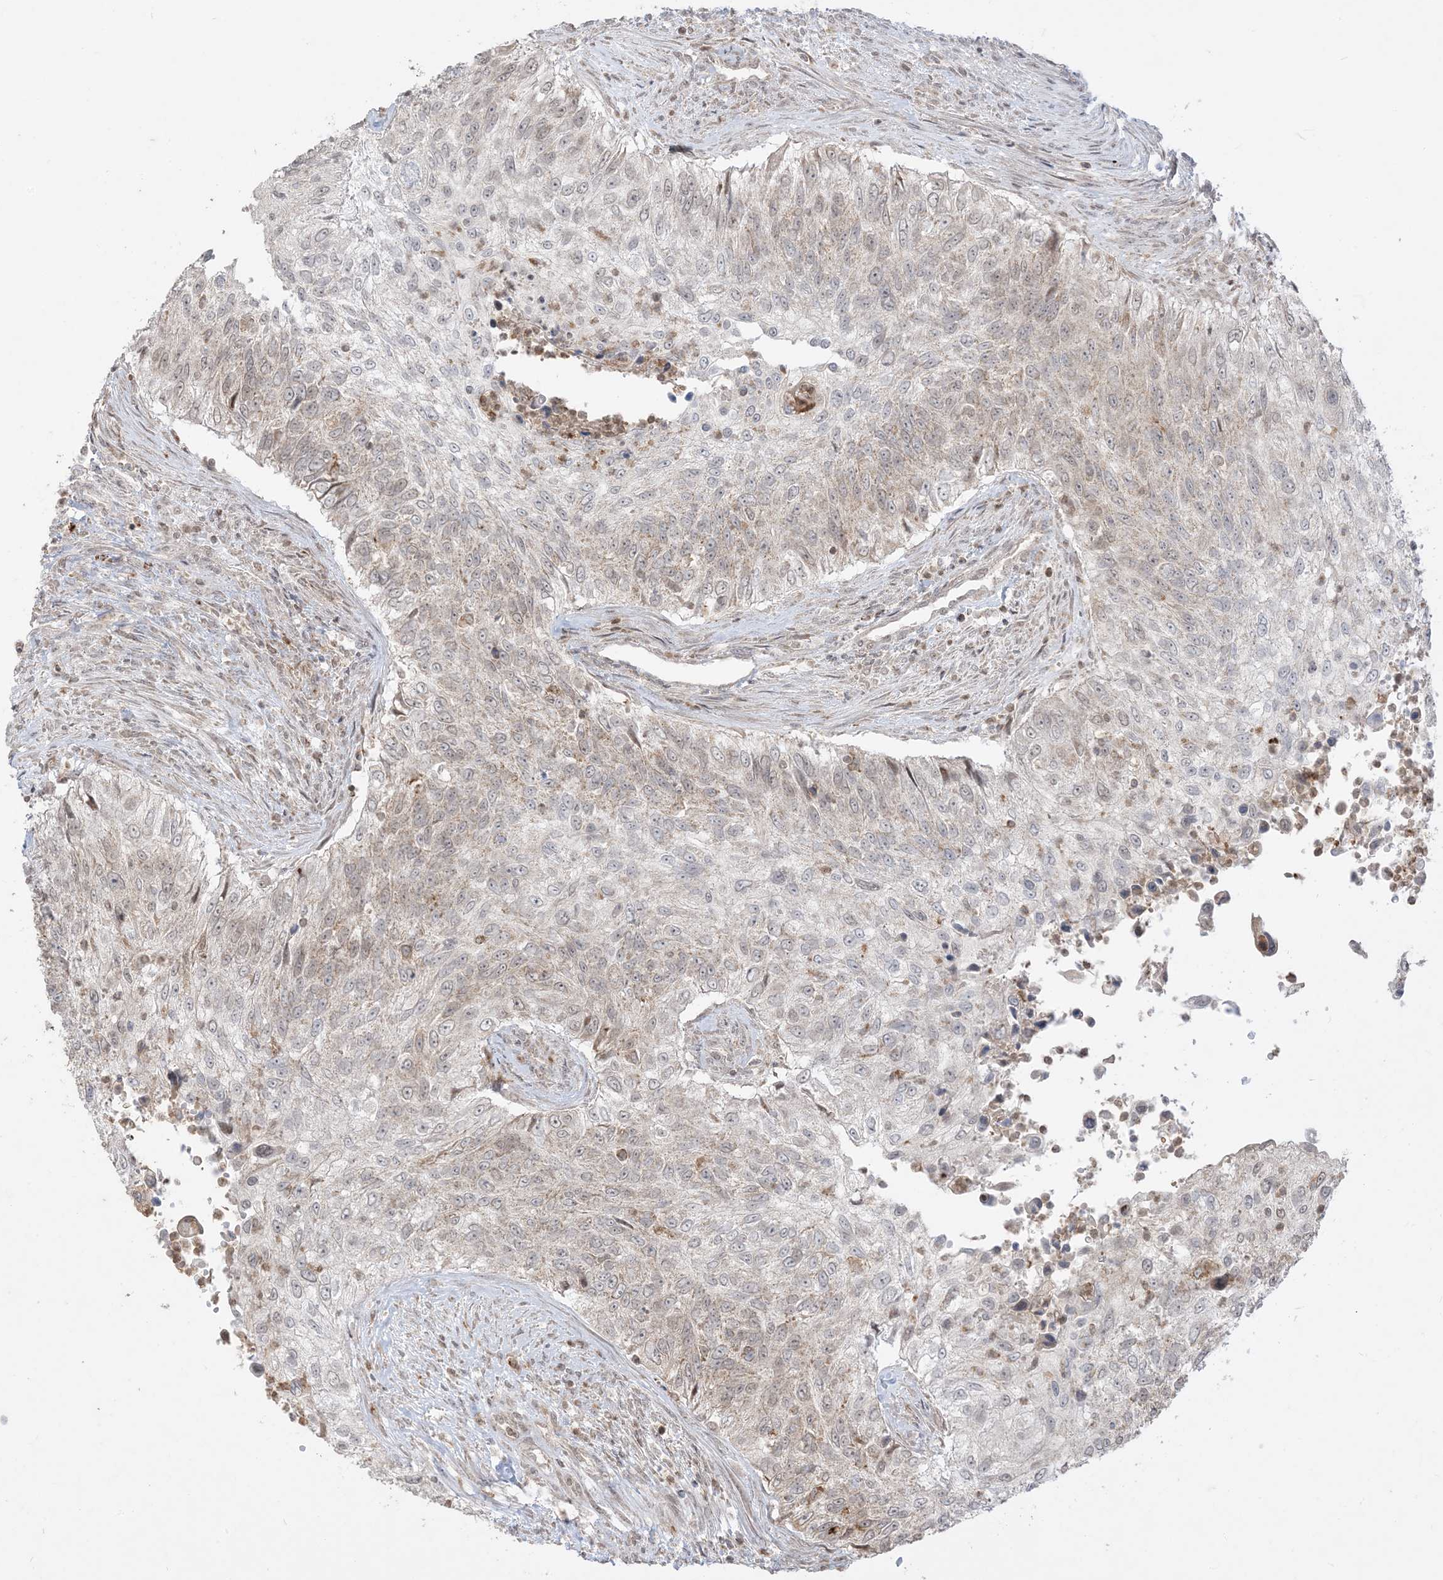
{"staining": {"intensity": "weak", "quantity": "25%-75%", "location": "cytoplasmic/membranous"}, "tissue": "urothelial cancer", "cell_type": "Tumor cells", "image_type": "cancer", "snomed": [{"axis": "morphology", "description": "Urothelial carcinoma, High grade"}, {"axis": "topography", "description": "Urinary bladder"}], "caption": "Urothelial cancer stained with IHC shows weak cytoplasmic/membranous staining in about 25%-75% of tumor cells.", "gene": "KANSL3", "patient": {"sex": "female", "age": 60}}